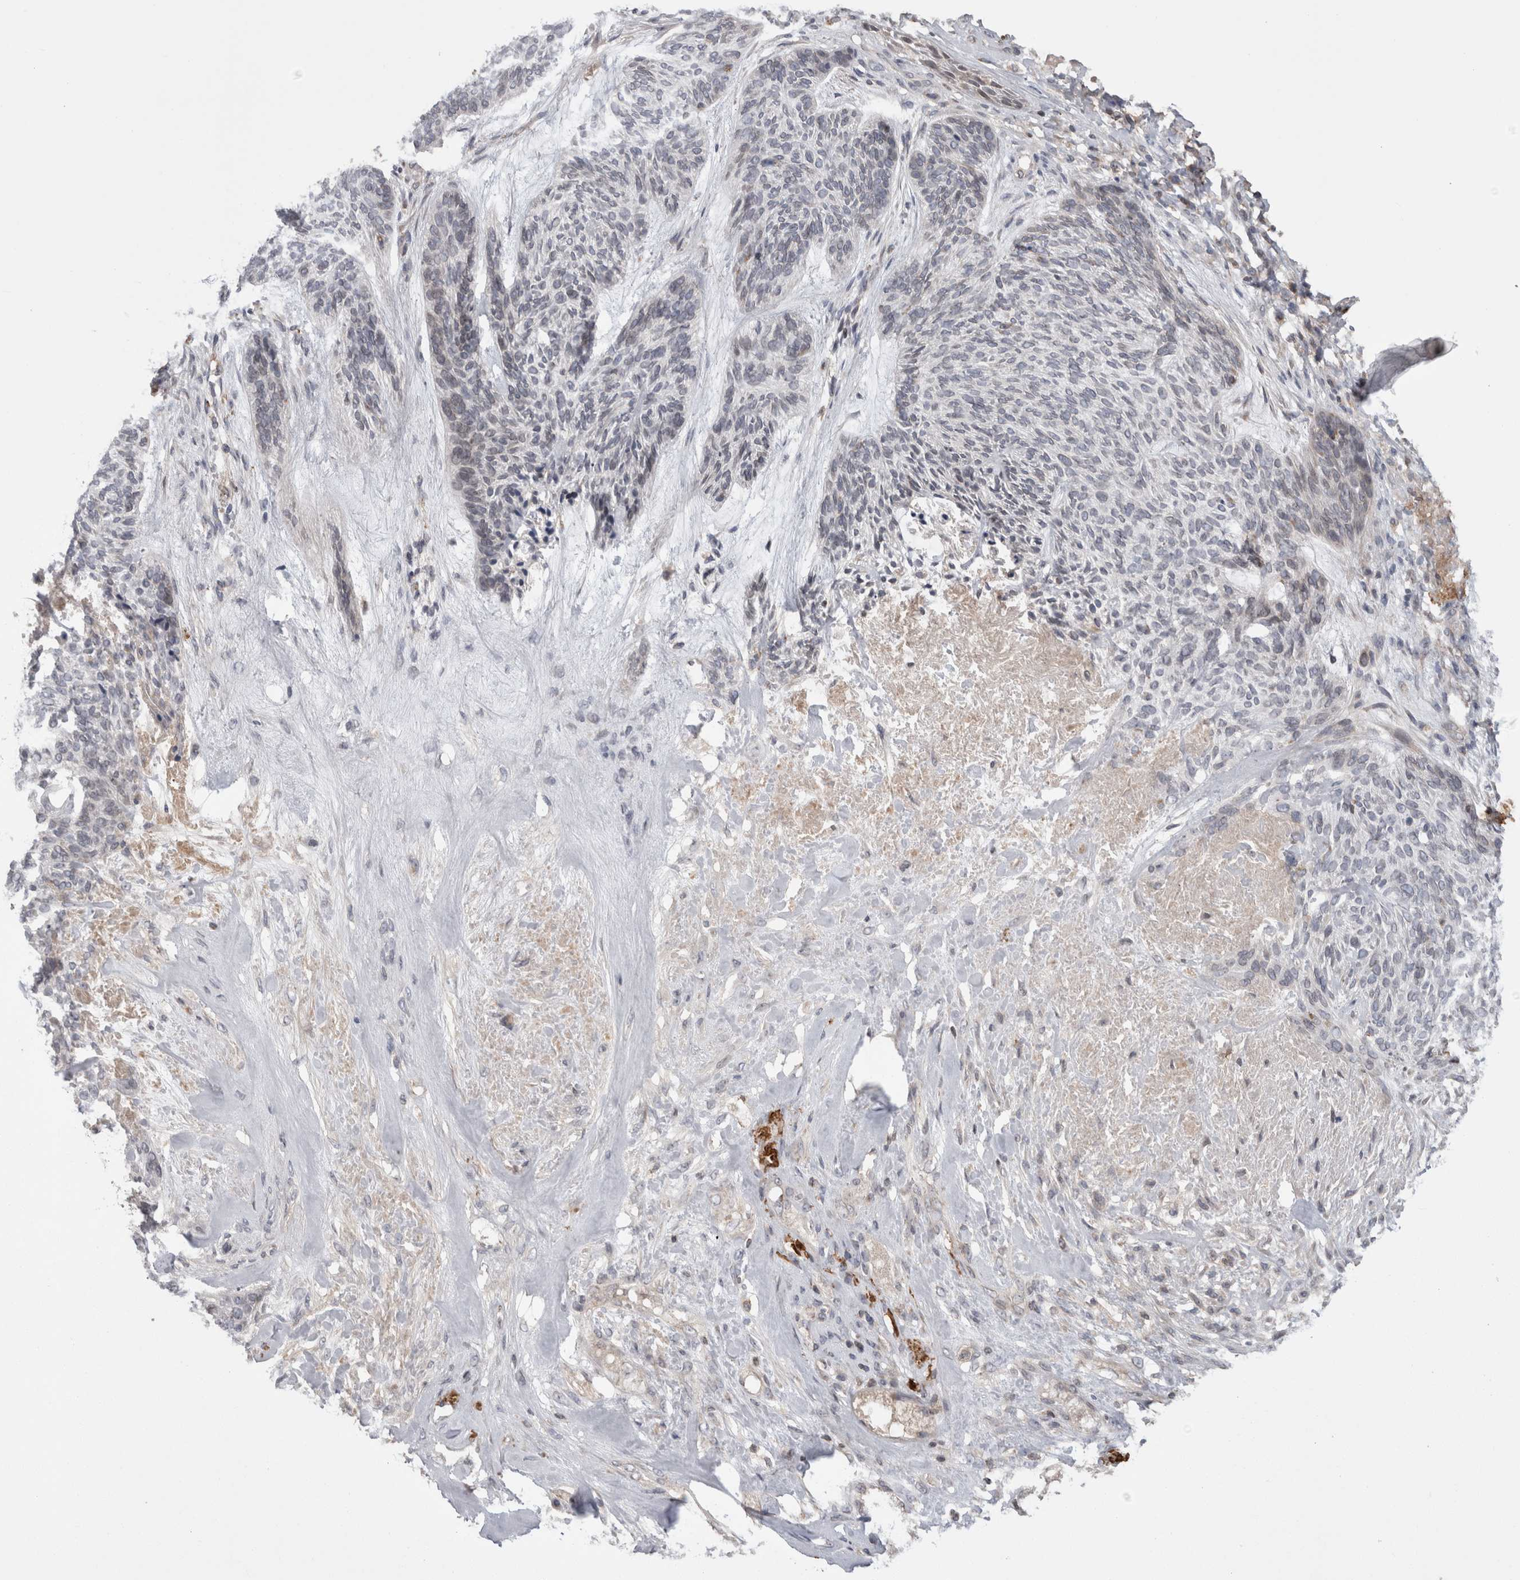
{"staining": {"intensity": "negative", "quantity": "none", "location": "none"}, "tissue": "skin cancer", "cell_type": "Tumor cells", "image_type": "cancer", "snomed": [{"axis": "morphology", "description": "Basal cell carcinoma"}, {"axis": "topography", "description": "Skin"}], "caption": "Human skin cancer (basal cell carcinoma) stained for a protein using immunohistochemistry (IHC) demonstrates no staining in tumor cells.", "gene": "DARS2", "patient": {"sex": "male", "age": 55}}